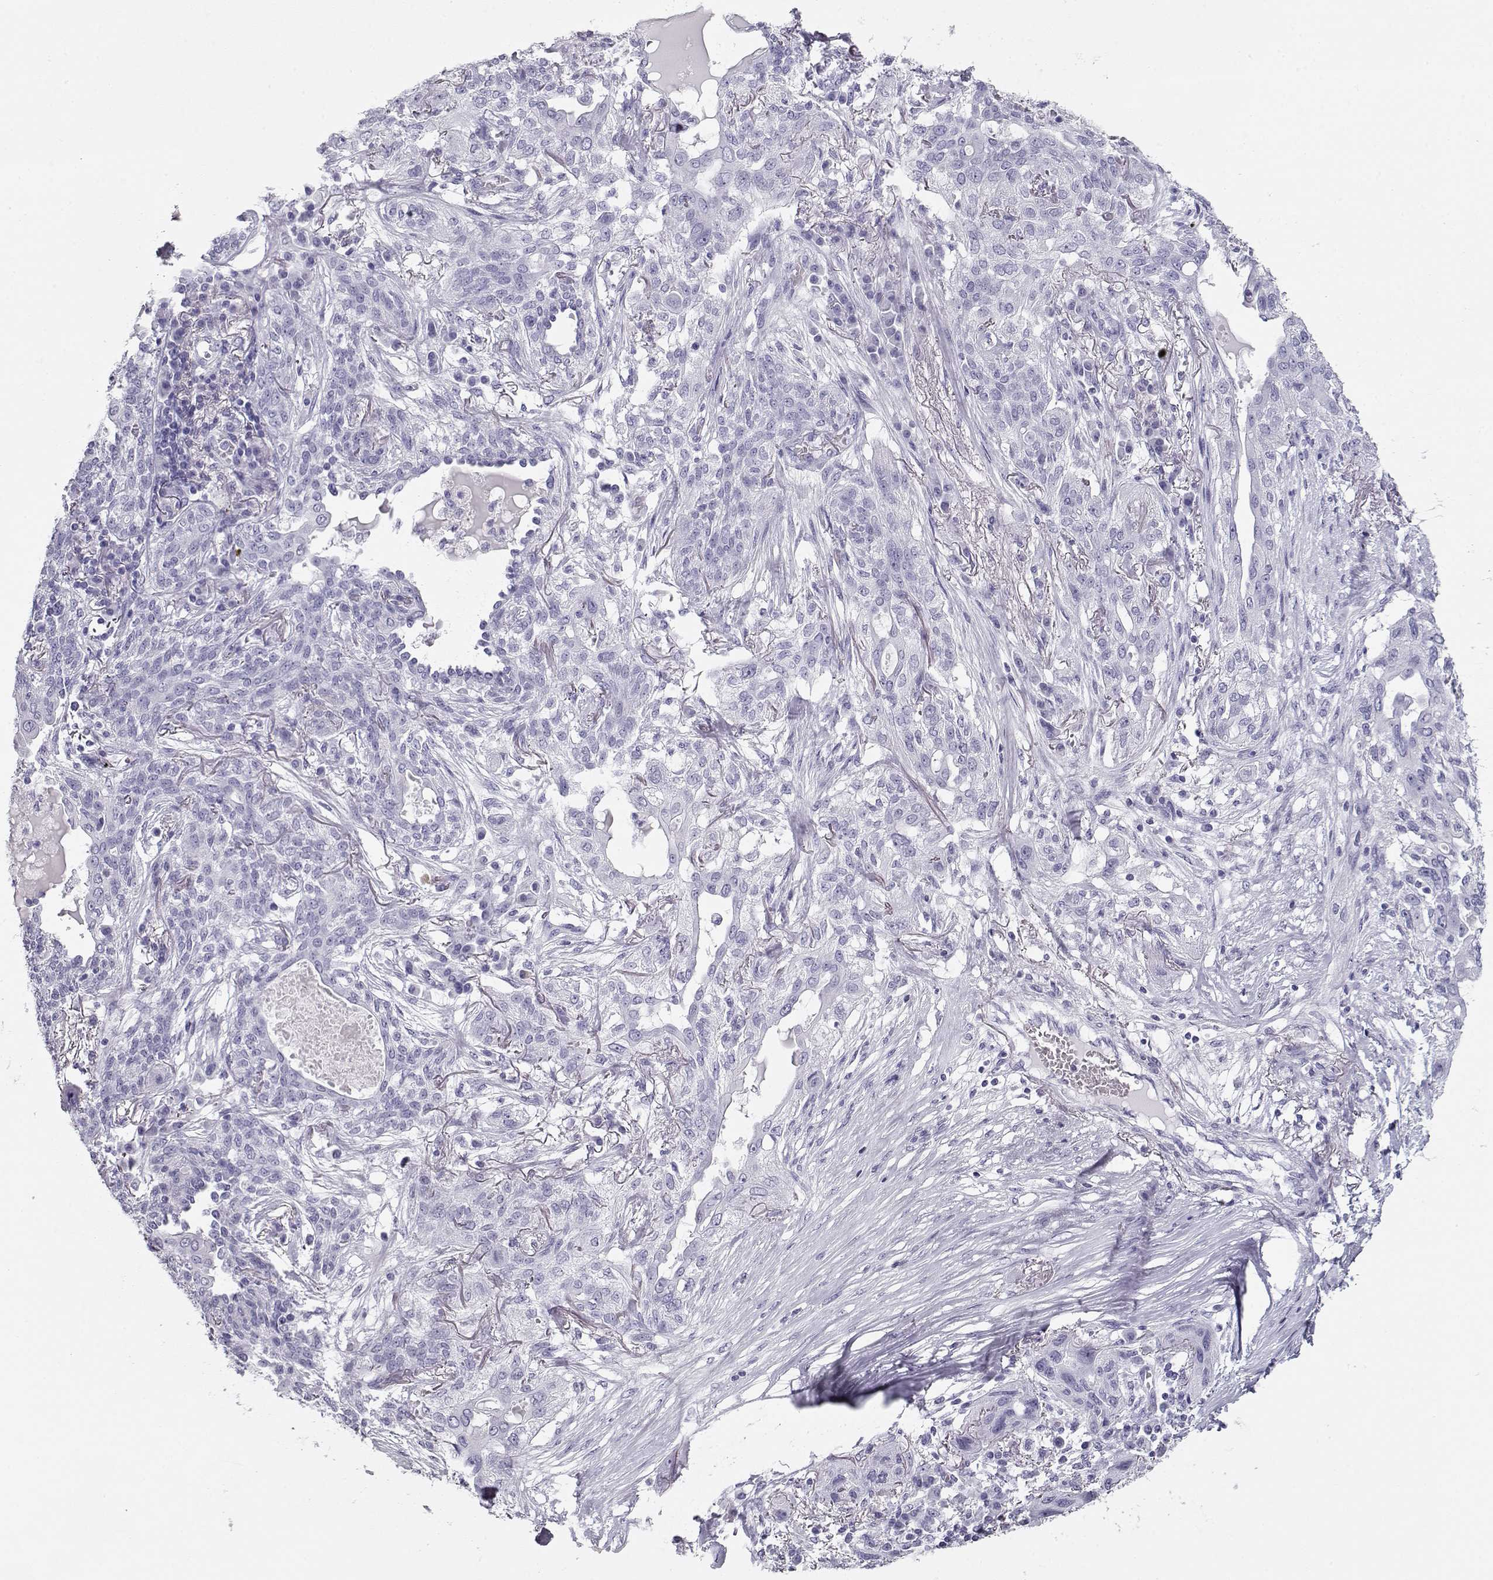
{"staining": {"intensity": "negative", "quantity": "none", "location": "none"}, "tissue": "lung cancer", "cell_type": "Tumor cells", "image_type": "cancer", "snomed": [{"axis": "morphology", "description": "Squamous cell carcinoma, NOS"}, {"axis": "topography", "description": "Lung"}], "caption": "High power microscopy histopathology image of an immunohistochemistry image of lung squamous cell carcinoma, revealing no significant staining in tumor cells.", "gene": "MAGEC1", "patient": {"sex": "female", "age": 70}}